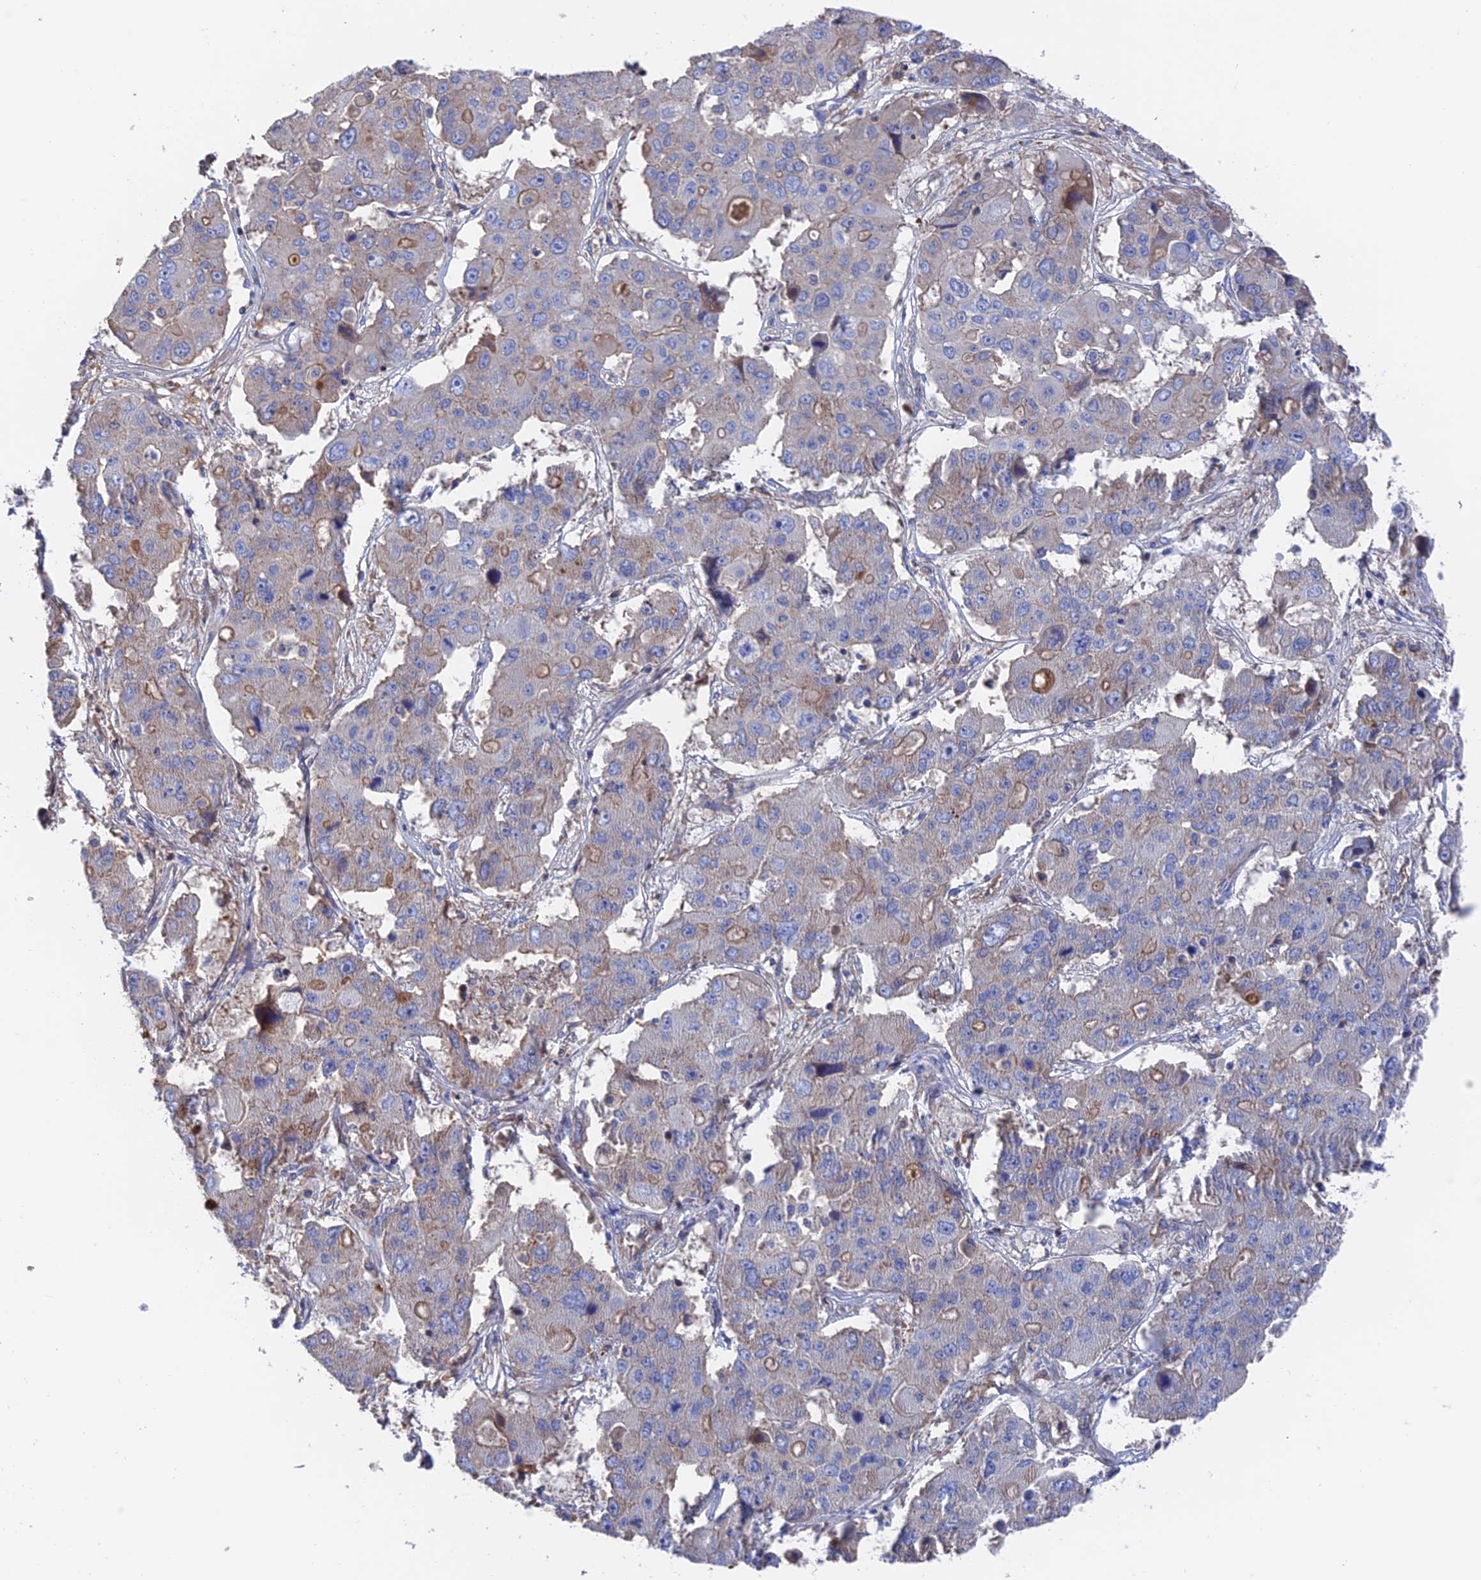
{"staining": {"intensity": "moderate", "quantity": "<25%", "location": "cytoplasmic/membranous"}, "tissue": "liver cancer", "cell_type": "Tumor cells", "image_type": "cancer", "snomed": [{"axis": "morphology", "description": "Cholangiocarcinoma"}, {"axis": "topography", "description": "Liver"}], "caption": "Liver cancer (cholangiocarcinoma) stained with IHC demonstrates moderate cytoplasmic/membranous expression in about <25% of tumor cells.", "gene": "HPF1", "patient": {"sex": "male", "age": 67}}